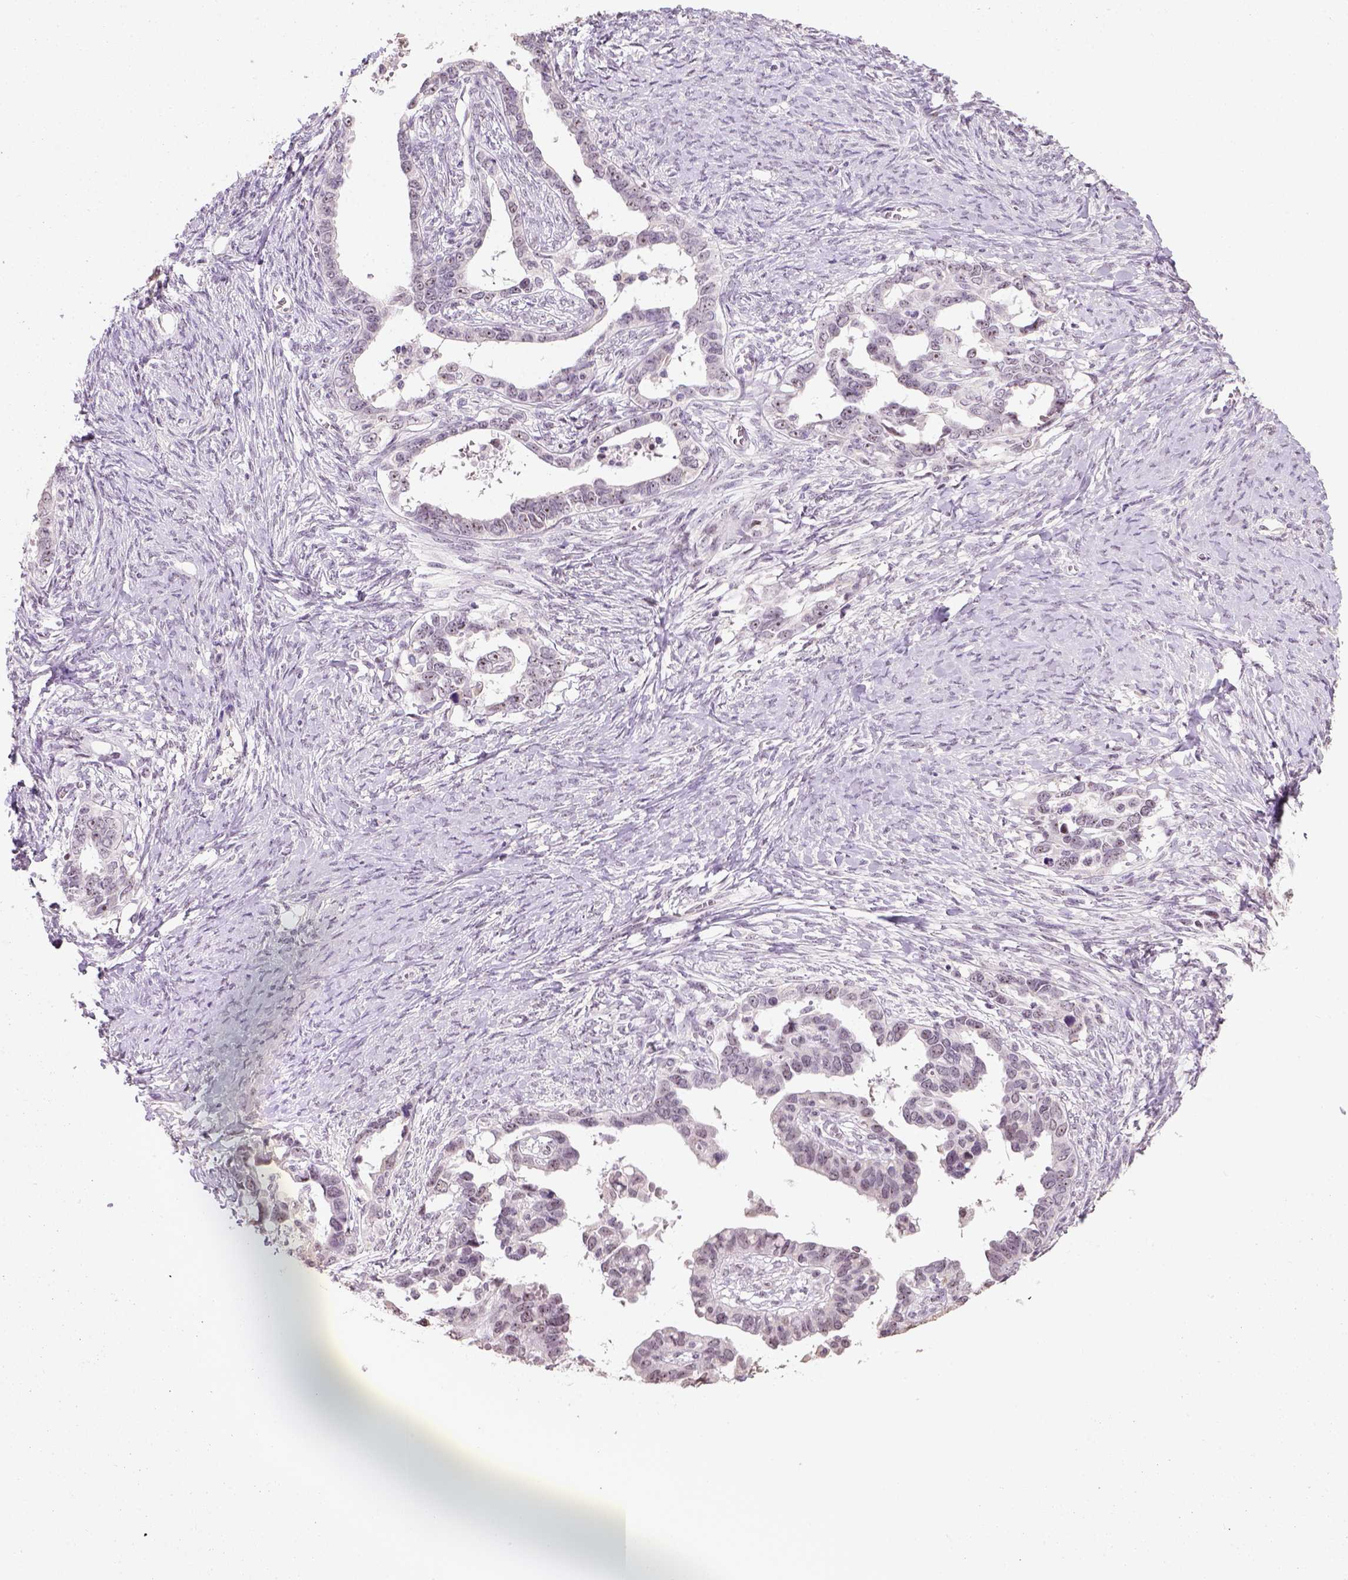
{"staining": {"intensity": "strong", "quantity": "25%-75%", "location": "nuclear"}, "tissue": "ovarian cancer", "cell_type": "Tumor cells", "image_type": "cancer", "snomed": [{"axis": "morphology", "description": "Cystadenocarcinoma, serous, NOS"}, {"axis": "topography", "description": "Ovary"}], "caption": "Approximately 25%-75% of tumor cells in ovarian serous cystadenocarcinoma show strong nuclear protein expression as visualized by brown immunohistochemical staining.", "gene": "DDX50", "patient": {"sex": "female", "age": 69}}